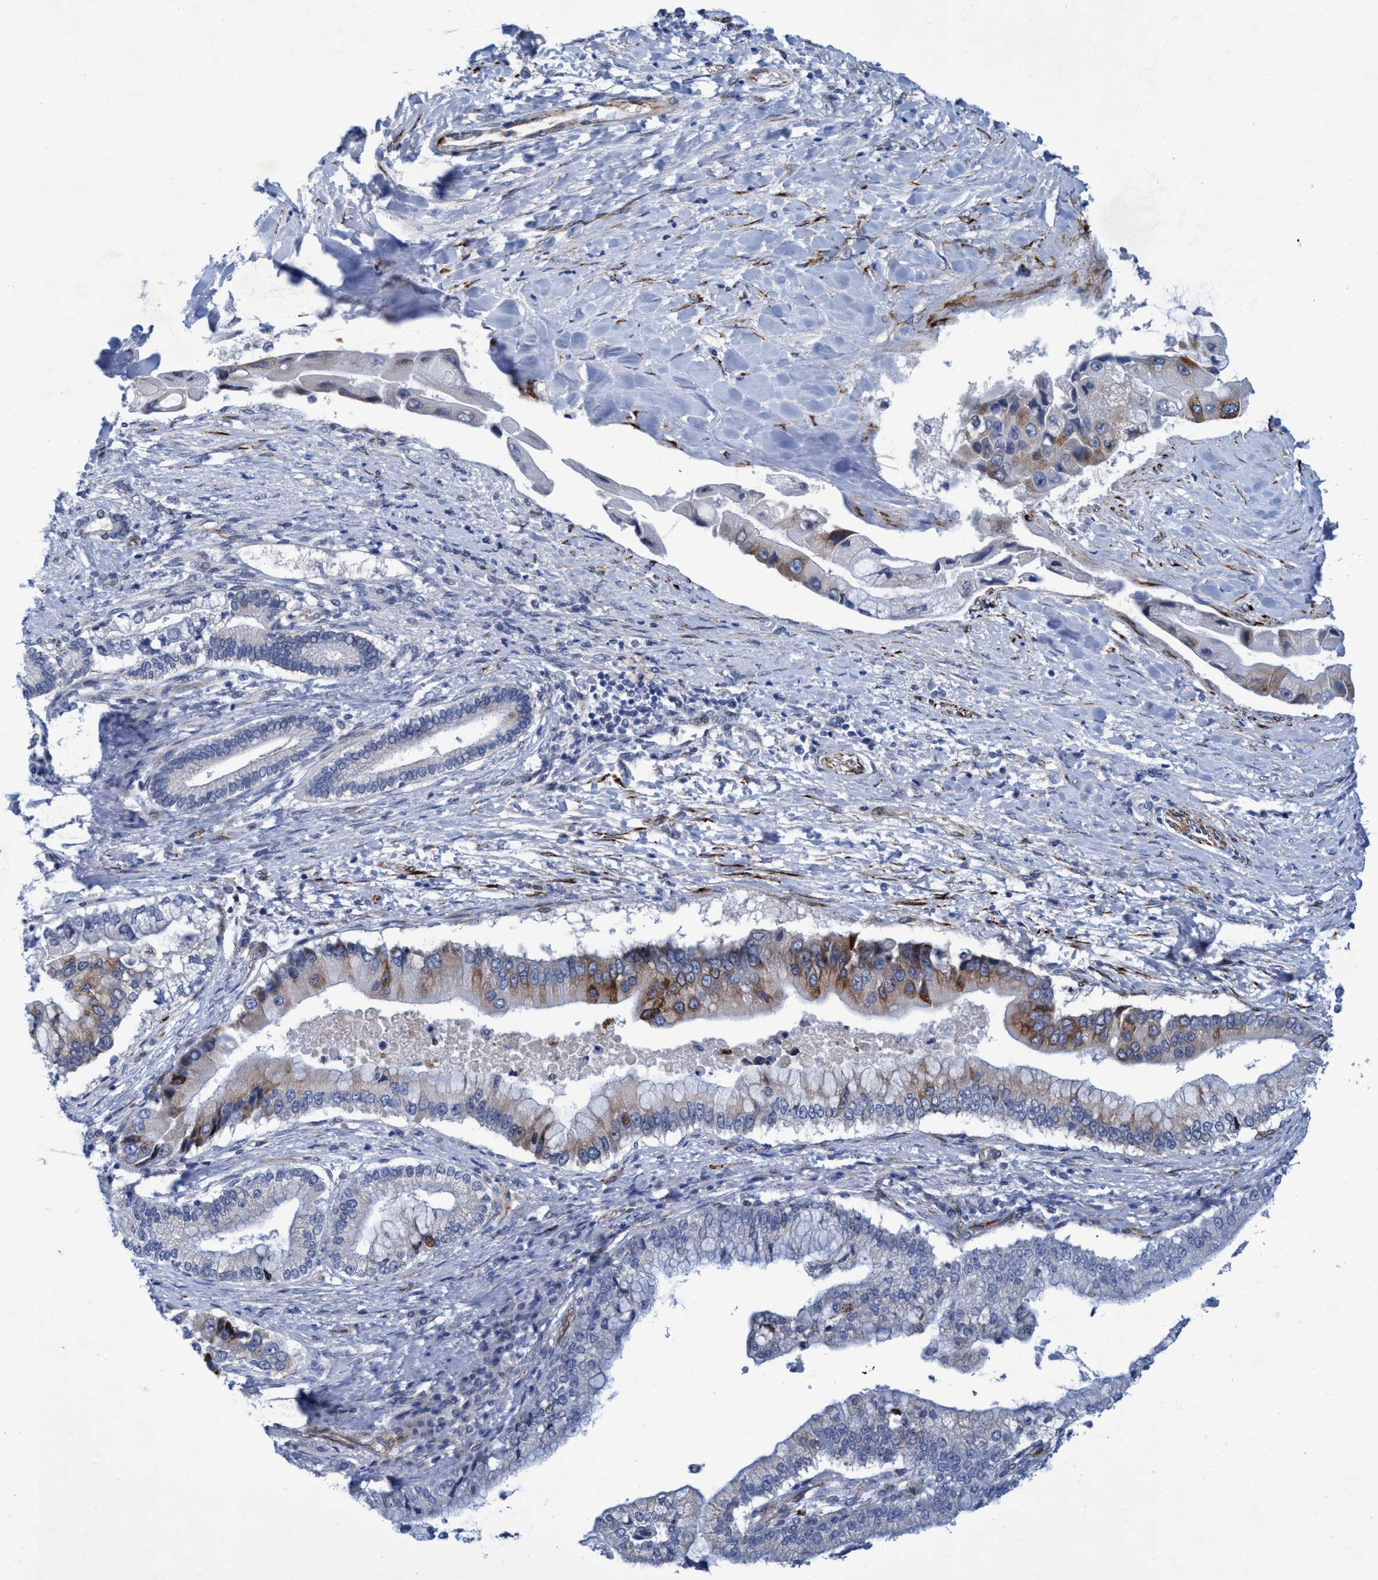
{"staining": {"intensity": "moderate", "quantity": "<25%", "location": "cytoplasmic/membranous"}, "tissue": "liver cancer", "cell_type": "Tumor cells", "image_type": "cancer", "snomed": [{"axis": "morphology", "description": "Cholangiocarcinoma"}, {"axis": "topography", "description": "Liver"}], "caption": "High-magnification brightfield microscopy of cholangiocarcinoma (liver) stained with DAB (3,3'-diaminobenzidine) (brown) and counterstained with hematoxylin (blue). tumor cells exhibit moderate cytoplasmic/membranous expression is present in approximately<25% of cells. (DAB (3,3'-diaminobenzidine) IHC with brightfield microscopy, high magnification).", "gene": "SLC43A2", "patient": {"sex": "male", "age": 50}}